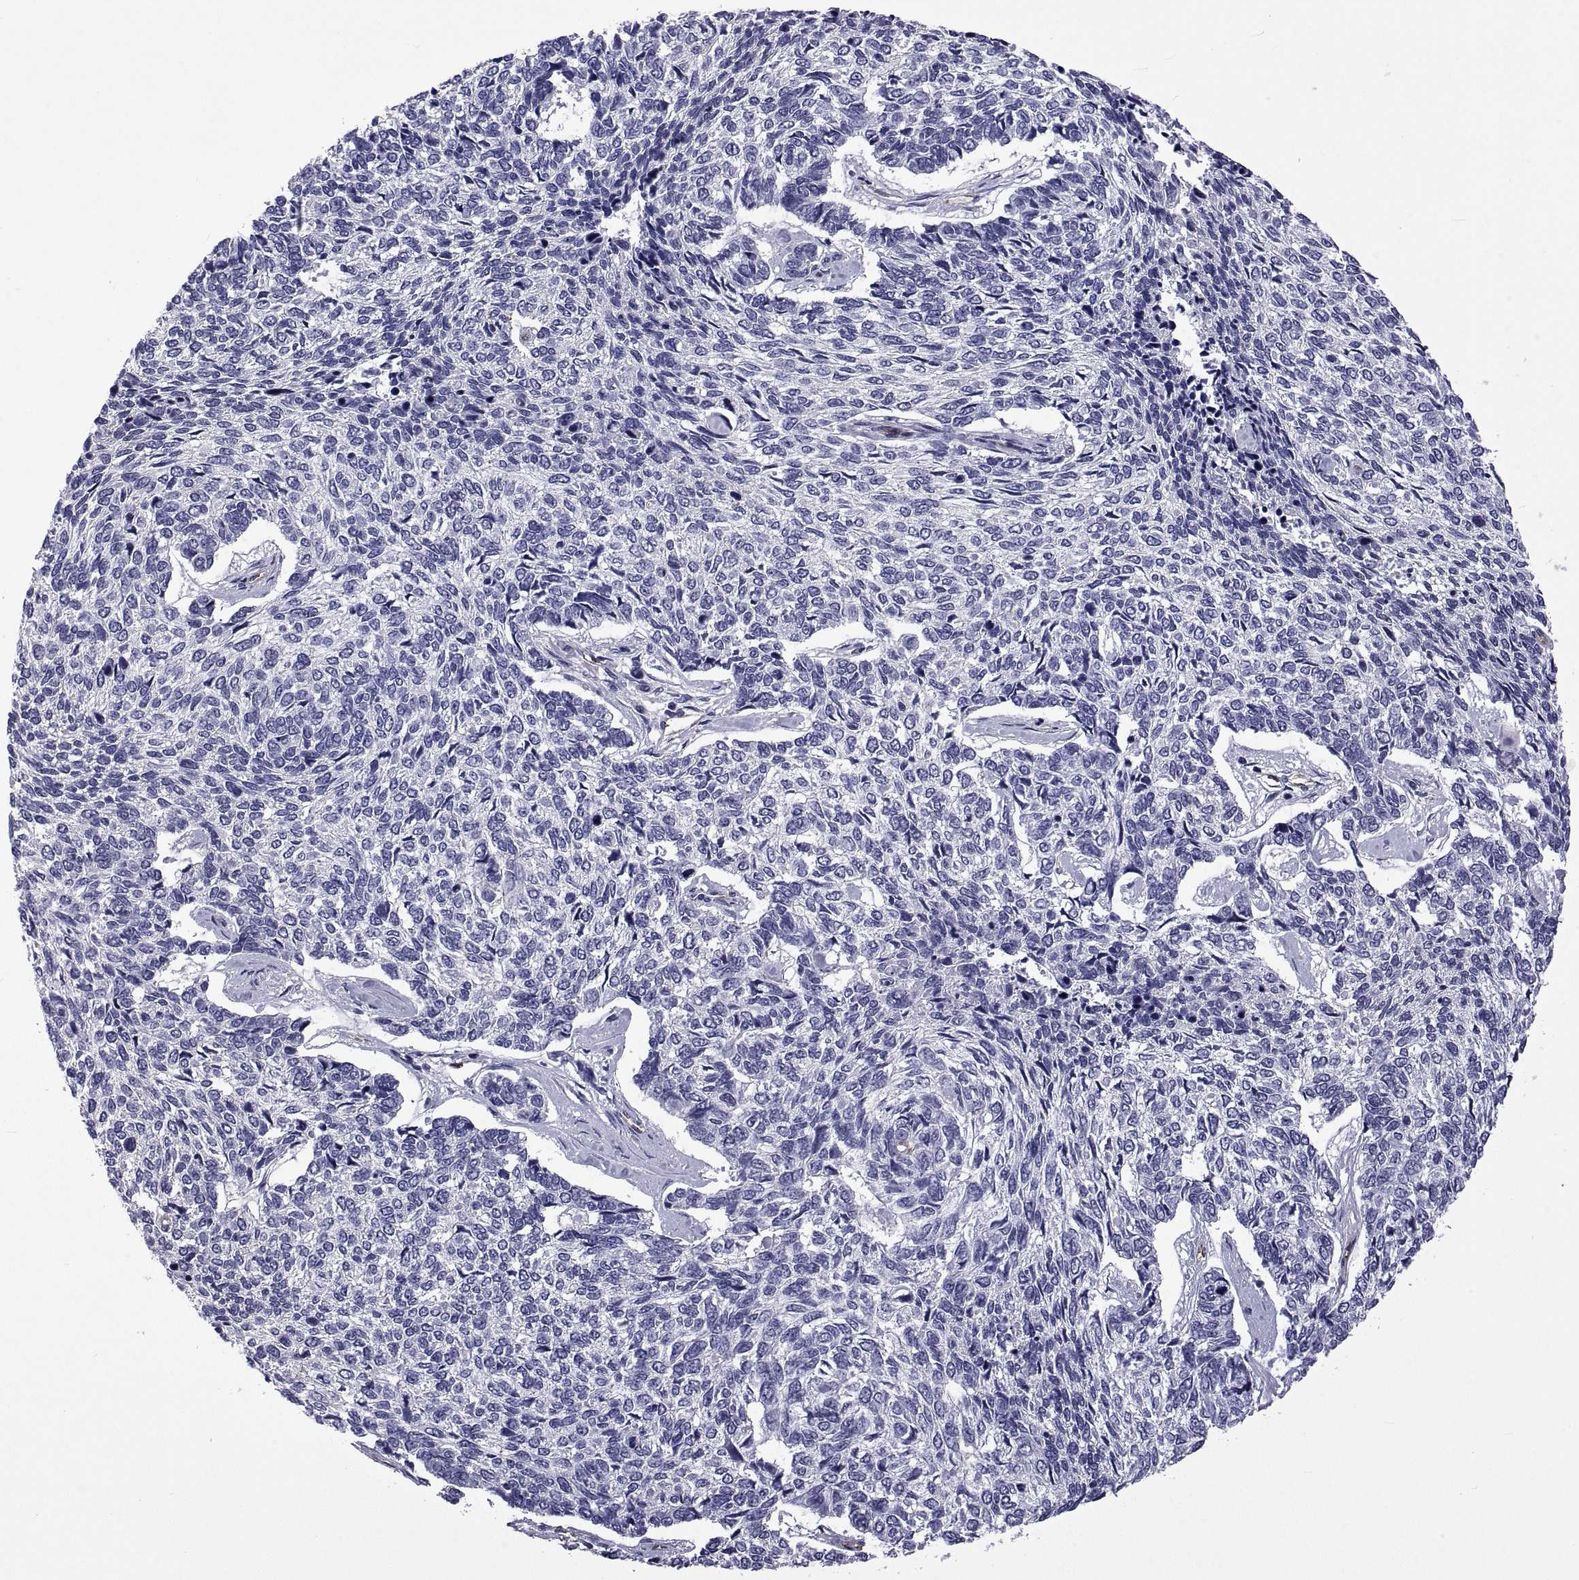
{"staining": {"intensity": "negative", "quantity": "none", "location": "none"}, "tissue": "skin cancer", "cell_type": "Tumor cells", "image_type": "cancer", "snomed": [{"axis": "morphology", "description": "Basal cell carcinoma"}, {"axis": "topography", "description": "Skin"}], "caption": "IHC of human skin cancer (basal cell carcinoma) shows no staining in tumor cells. Brightfield microscopy of immunohistochemistry (IHC) stained with DAB (brown) and hematoxylin (blue), captured at high magnification.", "gene": "LCN9", "patient": {"sex": "female", "age": 65}}